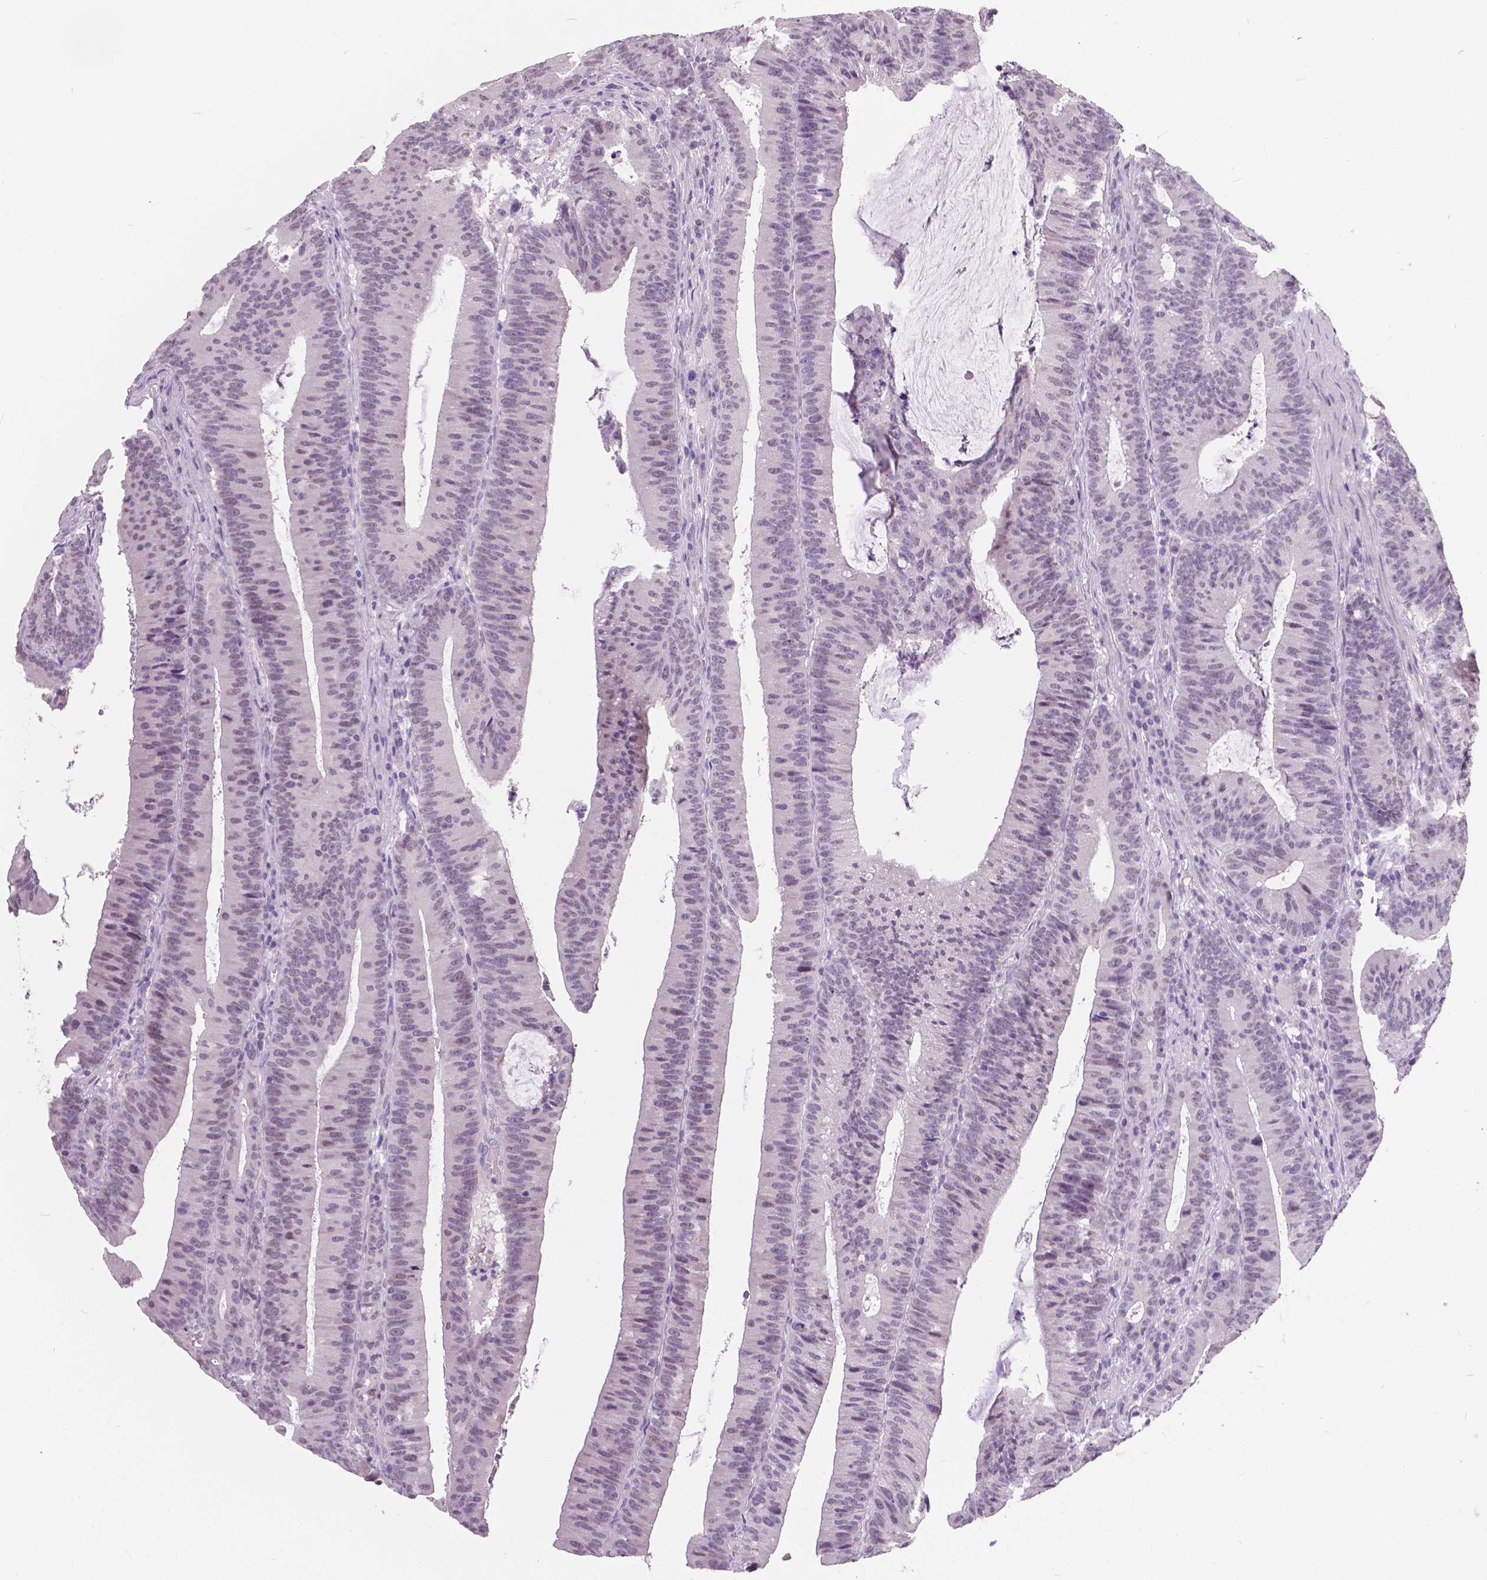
{"staining": {"intensity": "negative", "quantity": "none", "location": "none"}, "tissue": "colorectal cancer", "cell_type": "Tumor cells", "image_type": "cancer", "snomed": [{"axis": "morphology", "description": "Adenocarcinoma, NOS"}, {"axis": "topography", "description": "Colon"}], "caption": "The photomicrograph shows no significant positivity in tumor cells of colorectal cancer (adenocarcinoma). (Brightfield microscopy of DAB (3,3'-diaminobenzidine) IHC at high magnification).", "gene": "FOXA1", "patient": {"sex": "female", "age": 78}}